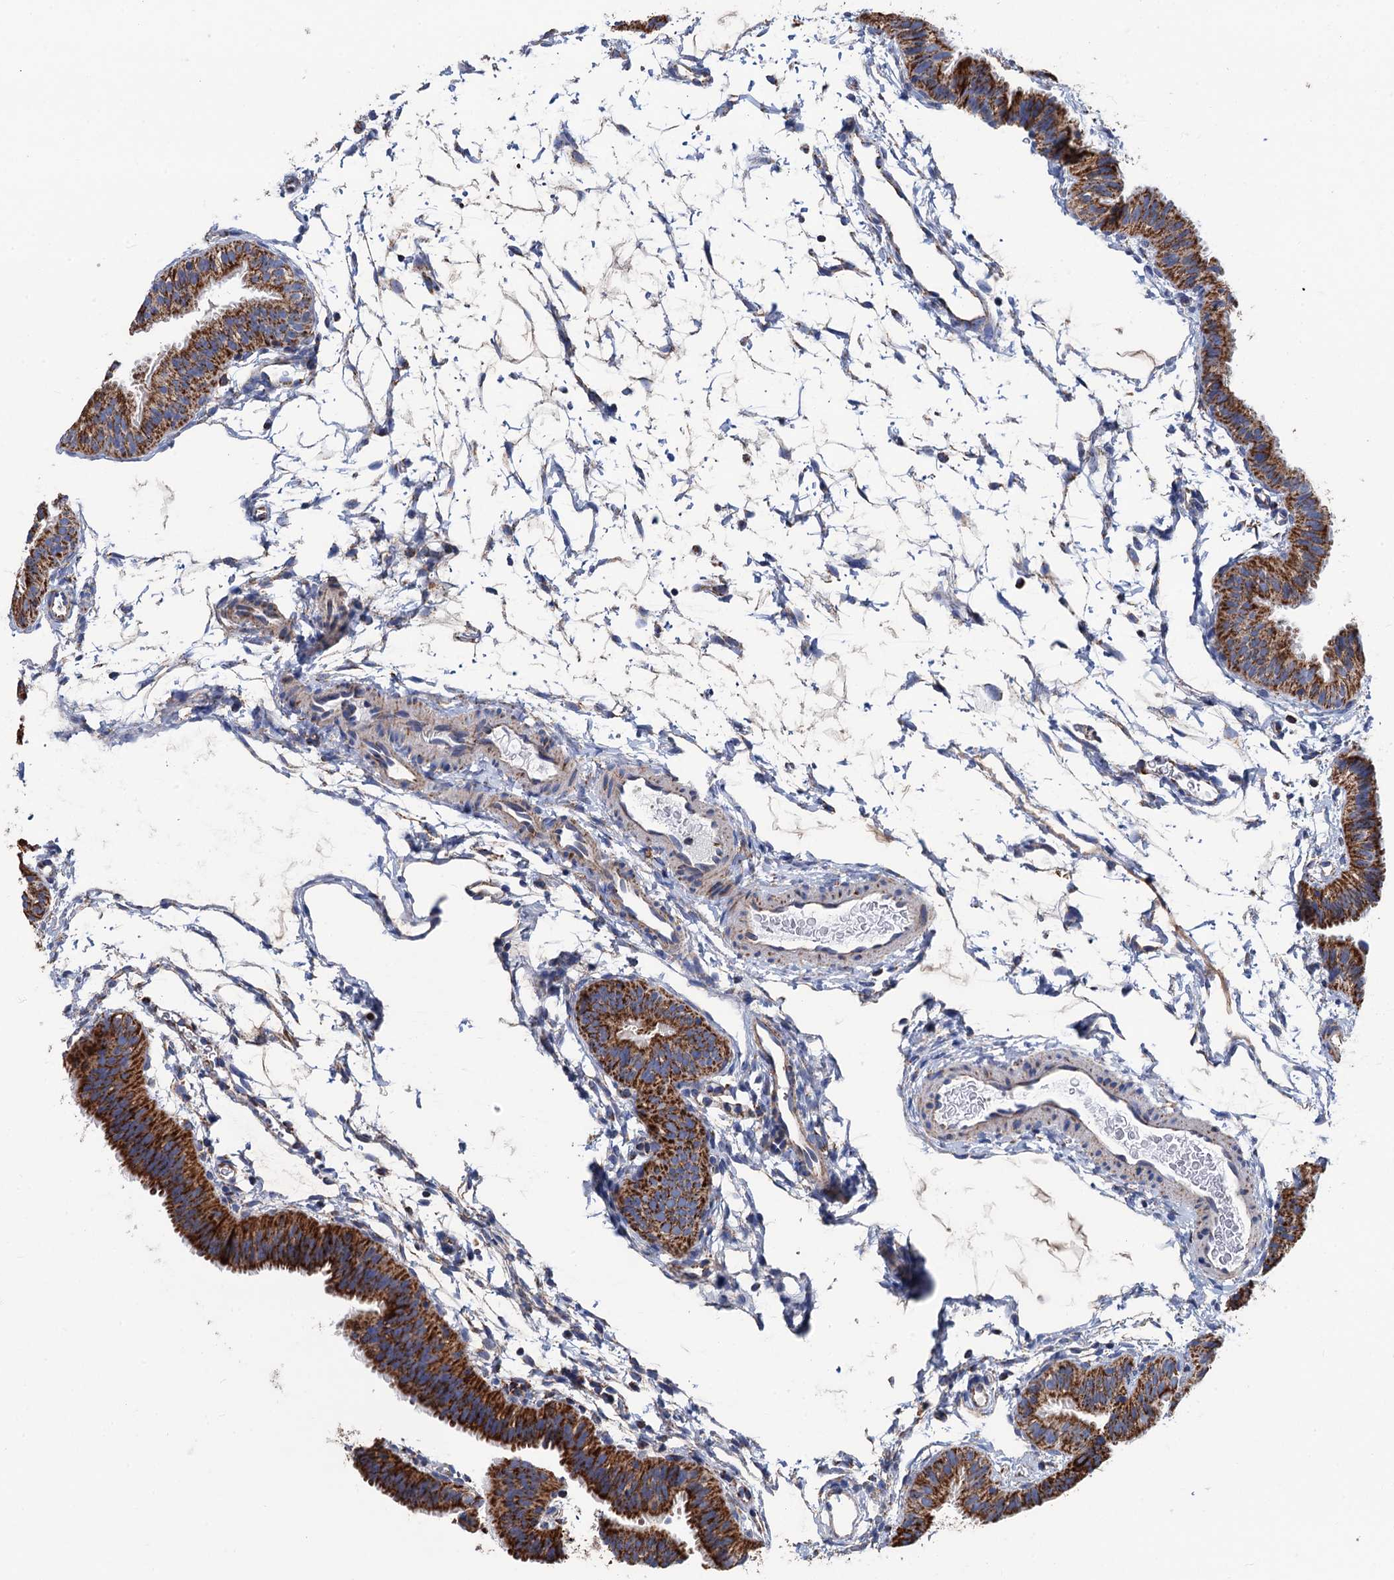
{"staining": {"intensity": "strong", "quantity": ">75%", "location": "cytoplasmic/membranous"}, "tissue": "fallopian tube", "cell_type": "Glandular cells", "image_type": "normal", "snomed": [{"axis": "morphology", "description": "Normal tissue, NOS"}, {"axis": "topography", "description": "Fallopian tube"}], "caption": "Immunohistochemistry (IHC) micrograph of unremarkable fallopian tube: human fallopian tube stained using immunohistochemistry (IHC) displays high levels of strong protein expression localized specifically in the cytoplasmic/membranous of glandular cells, appearing as a cytoplasmic/membranous brown color.", "gene": "IVD", "patient": {"sex": "female", "age": 35}}